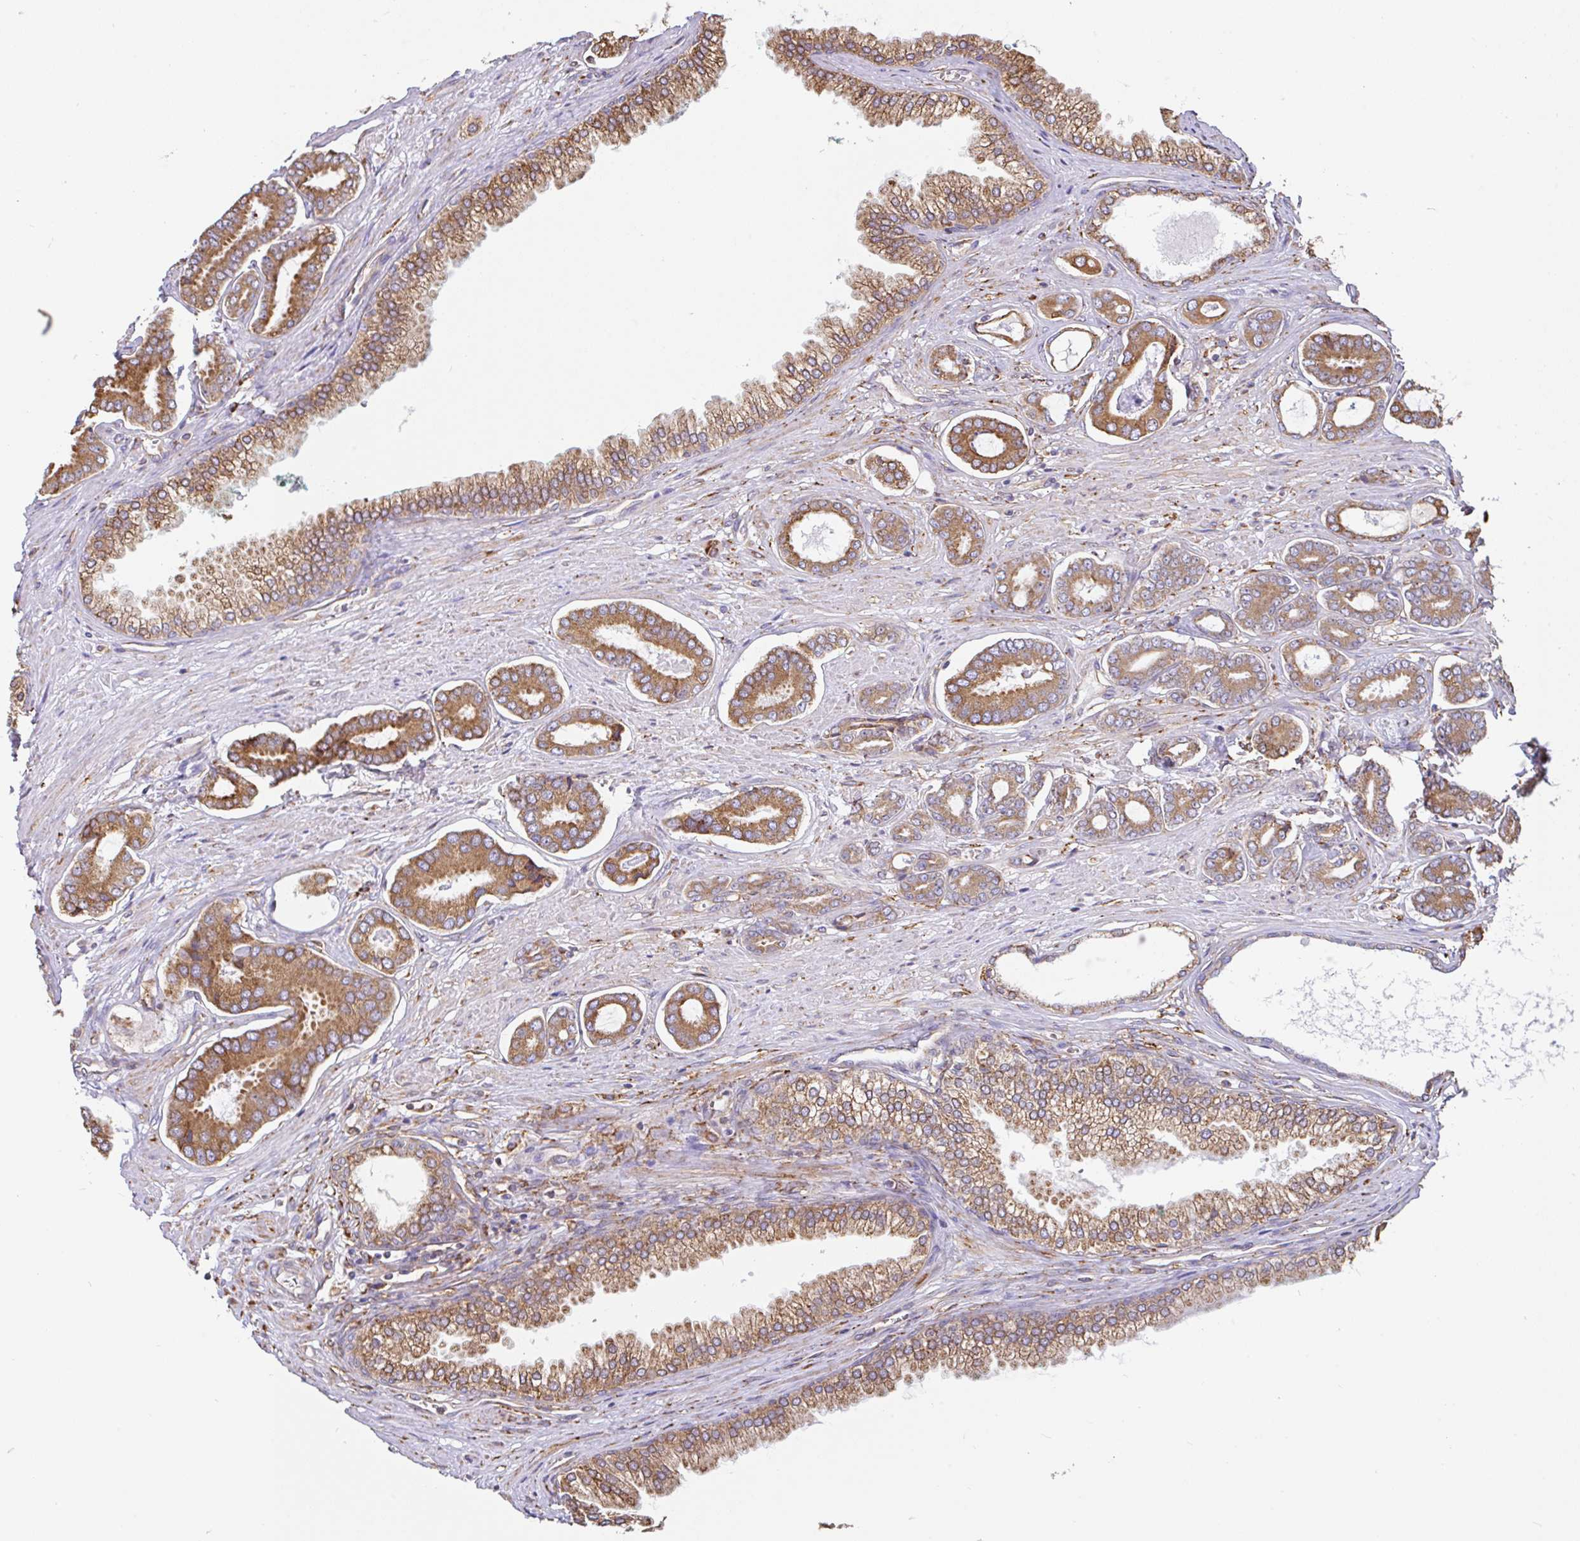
{"staining": {"intensity": "moderate", "quantity": ">75%", "location": "cytoplasmic/membranous"}, "tissue": "prostate cancer", "cell_type": "Tumor cells", "image_type": "cancer", "snomed": [{"axis": "morphology", "description": "Adenocarcinoma, NOS"}, {"axis": "topography", "description": "Prostate and seminal vesicle, NOS"}], "caption": "Moderate cytoplasmic/membranous expression for a protein is appreciated in approximately >75% of tumor cells of adenocarcinoma (prostate) using immunohistochemistry.", "gene": "EML5", "patient": {"sex": "male", "age": 76}}